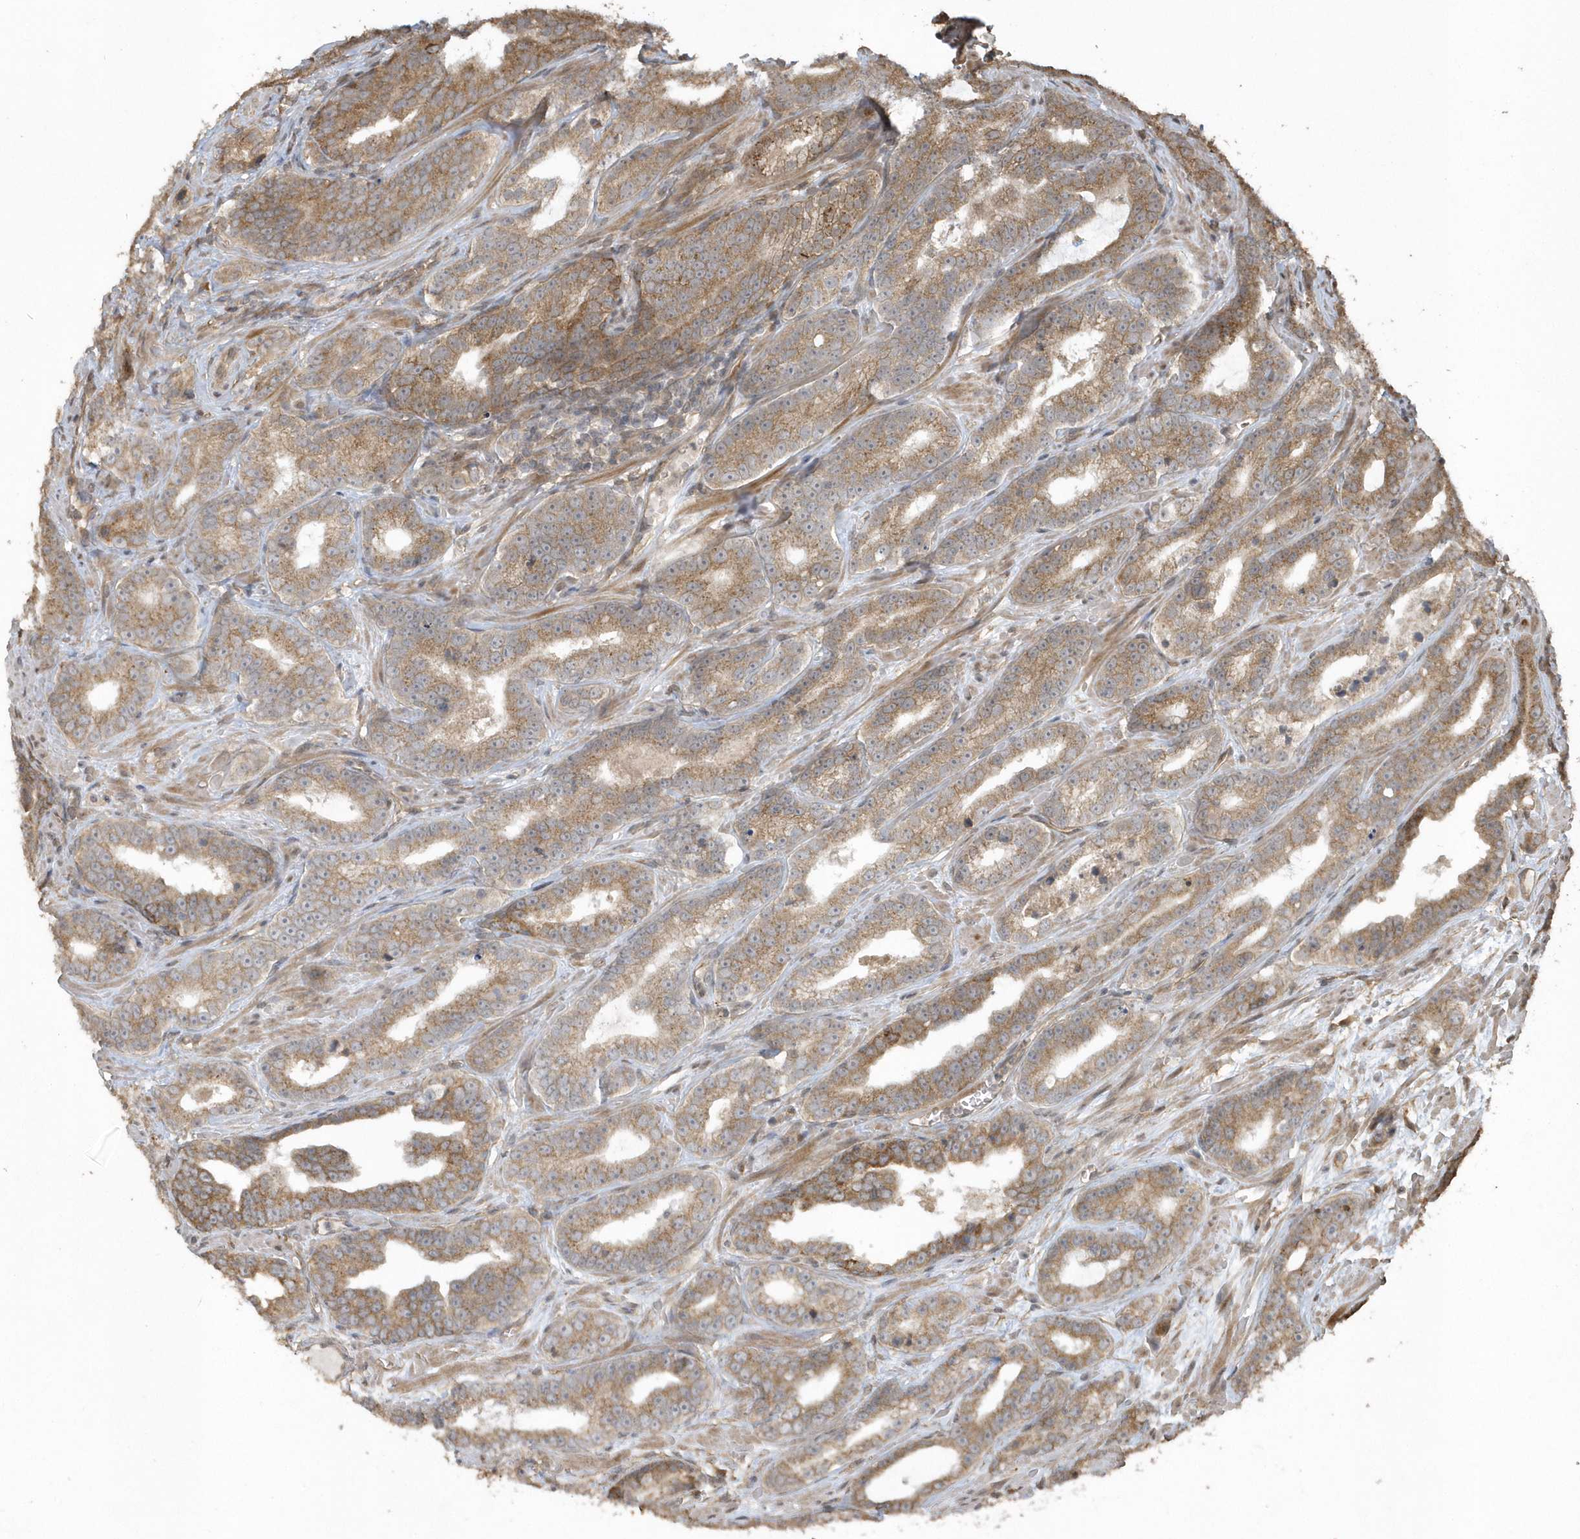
{"staining": {"intensity": "moderate", "quantity": ">75%", "location": "cytoplasmic/membranous"}, "tissue": "prostate cancer", "cell_type": "Tumor cells", "image_type": "cancer", "snomed": [{"axis": "morphology", "description": "Adenocarcinoma, High grade"}, {"axis": "topography", "description": "Prostate"}], "caption": "Prostate adenocarcinoma (high-grade) stained for a protein exhibits moderate cytoplasmic/membranous positivity in tumor cells. (DAB (3,3'-diaminobenzidine) IHC, brown staining for protein, blue staining for nuclei).", "gene": "HERPUD1", "patient": {"sex": "male", "age": 62}}